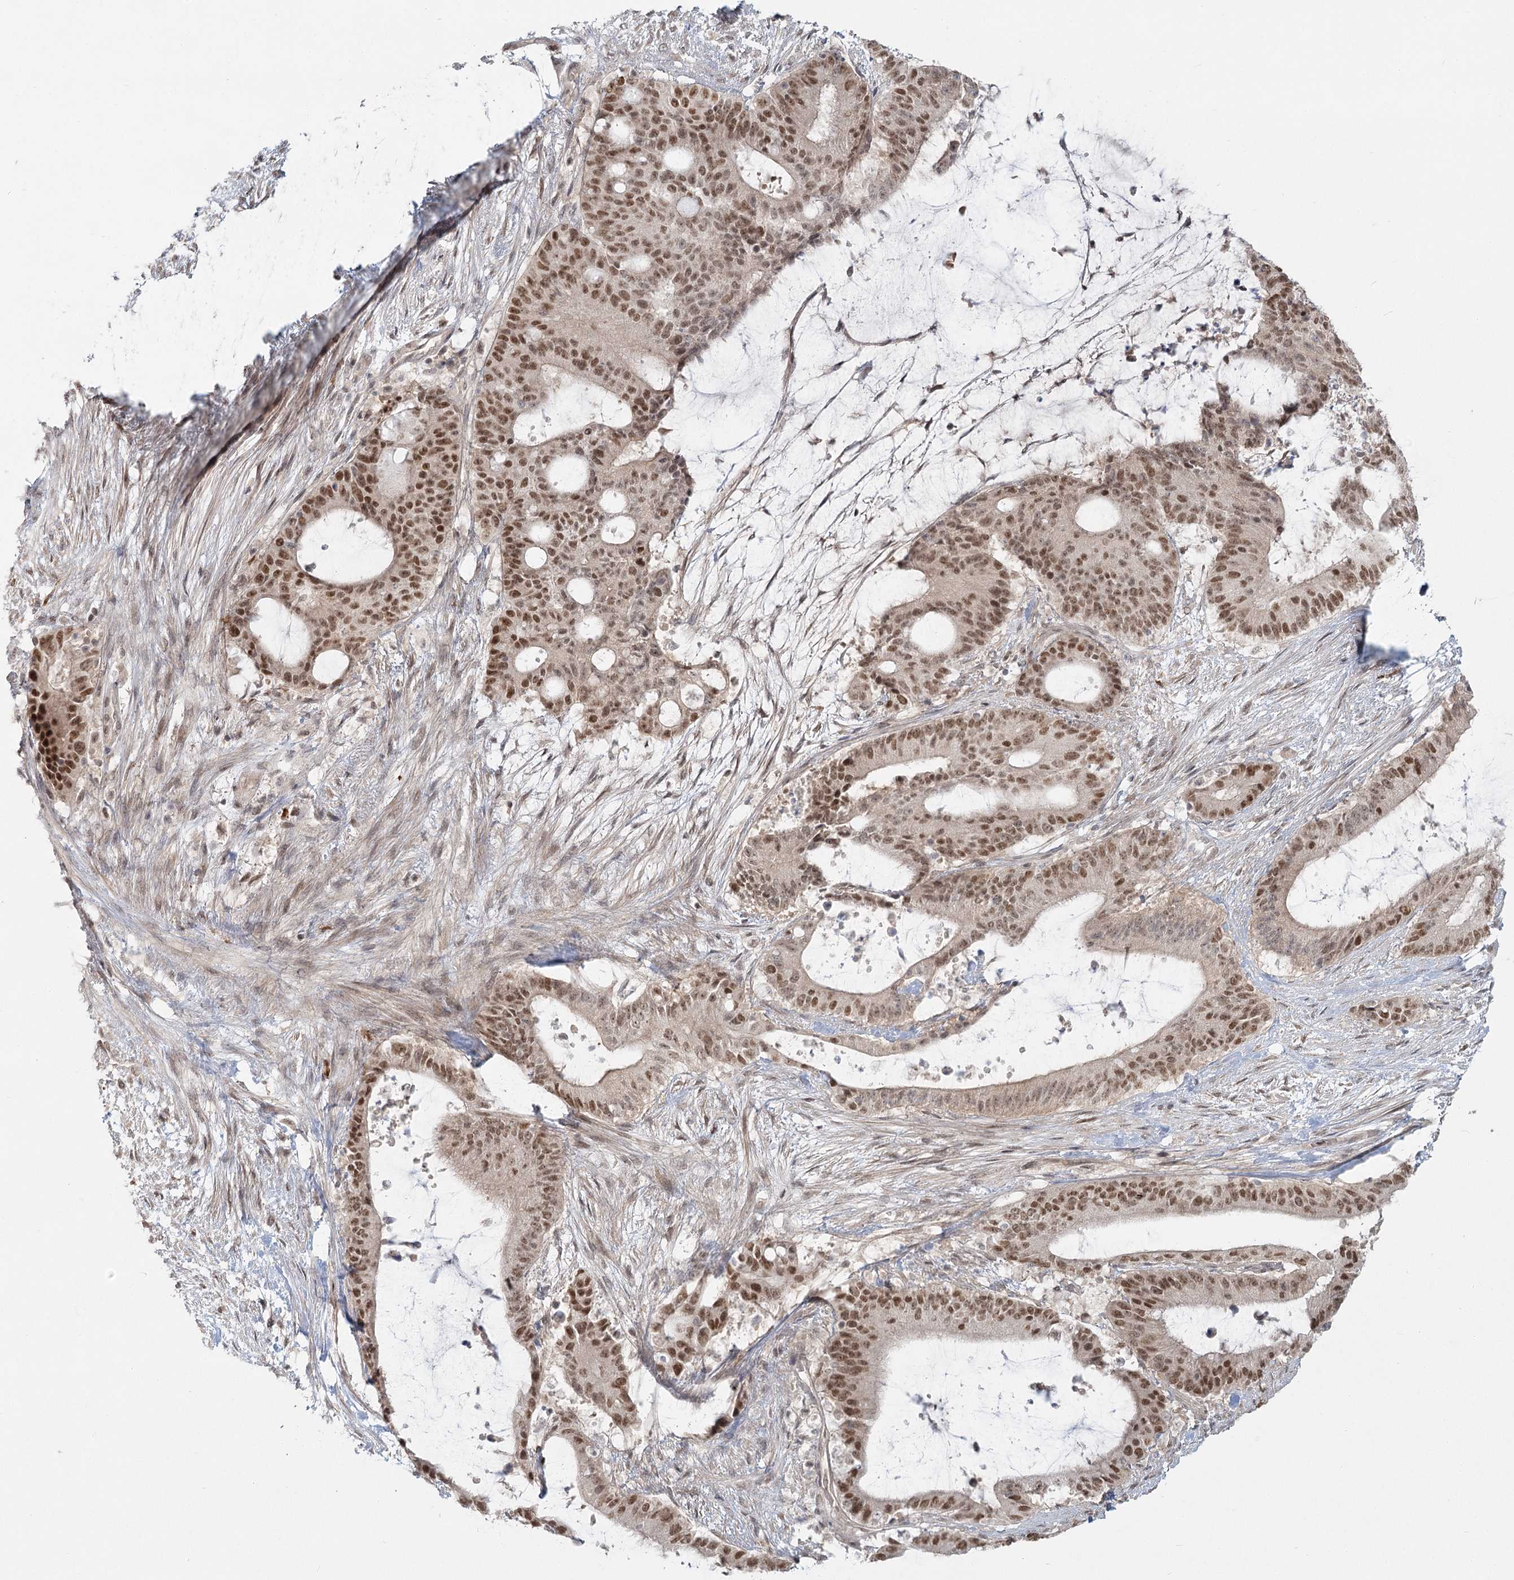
{"staining": {"intensity": "moderate", "quantity": ">75%", "location": "nuclear"}, "tissue": "liver cancer", "cell_type": "Tumor cells", "image_type": "cancer", "snomed": [{"axis": "morphology", "description": "Normal tissue, NOS"}, {"axis": "morphology", "description": "Cholangiocarcinoma"}, {"axis": "topography", "description": "Liver"}, {"axis": "topography", "description": "Peripheral nerve tissue"}], "caption": "Immunohistochemical staining of human liver cancer (cholangiocarcinoma) demonstrates medium levels of moderate nuclear staining in about >75% of tumor cells. The staining is performed using DAB brown chromogen to label protein expression. The nuclei are counter-stained blue using hematoxylin.", "gene": "R3HCC1L", "patient": {"sex": "female", "age": 73}}